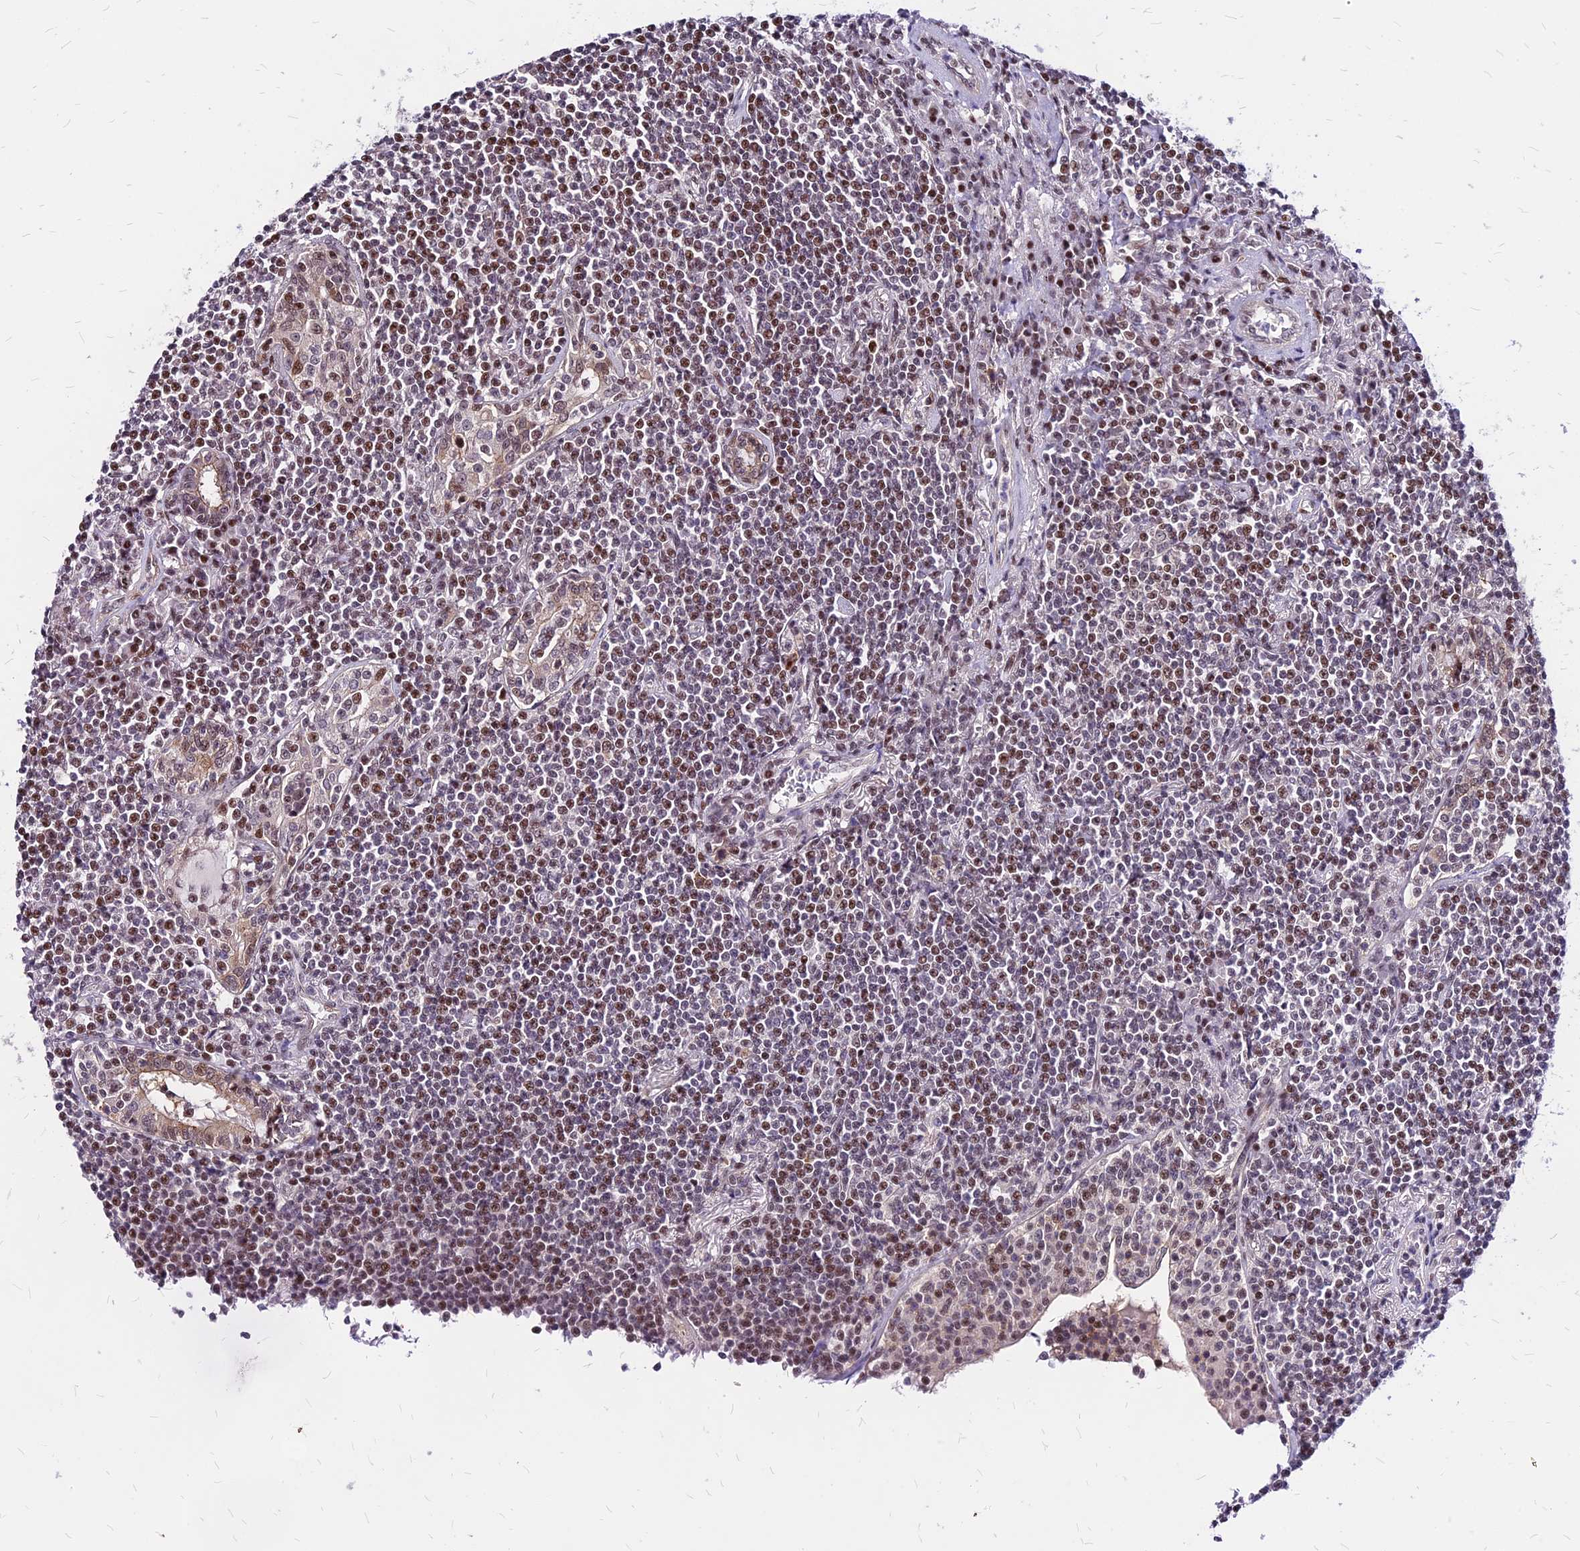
{"staining": {"intensity": "moderate", "quantity": "25%-75%", "location": "nuclear"}, "tissue": "lymphoma", "cell_type": "Tumor cells", "image_type": "cancer", "snomed": [{"axis": "morphology", "description": "Malignant lymphoma, non-Hodgkin's type, Low grade"}, {"axis": "topography", "description": "Lung"}], "caption": "Immunohistochemistry of lymphoma shows medium levels of moderate nuclear positivity in about 25%-75% of tumor cells. The protein is shown in brown color, while the nuclei are stained blue.", "gene": "DDX55", "patient": {"sex": "female", "age": 71}}